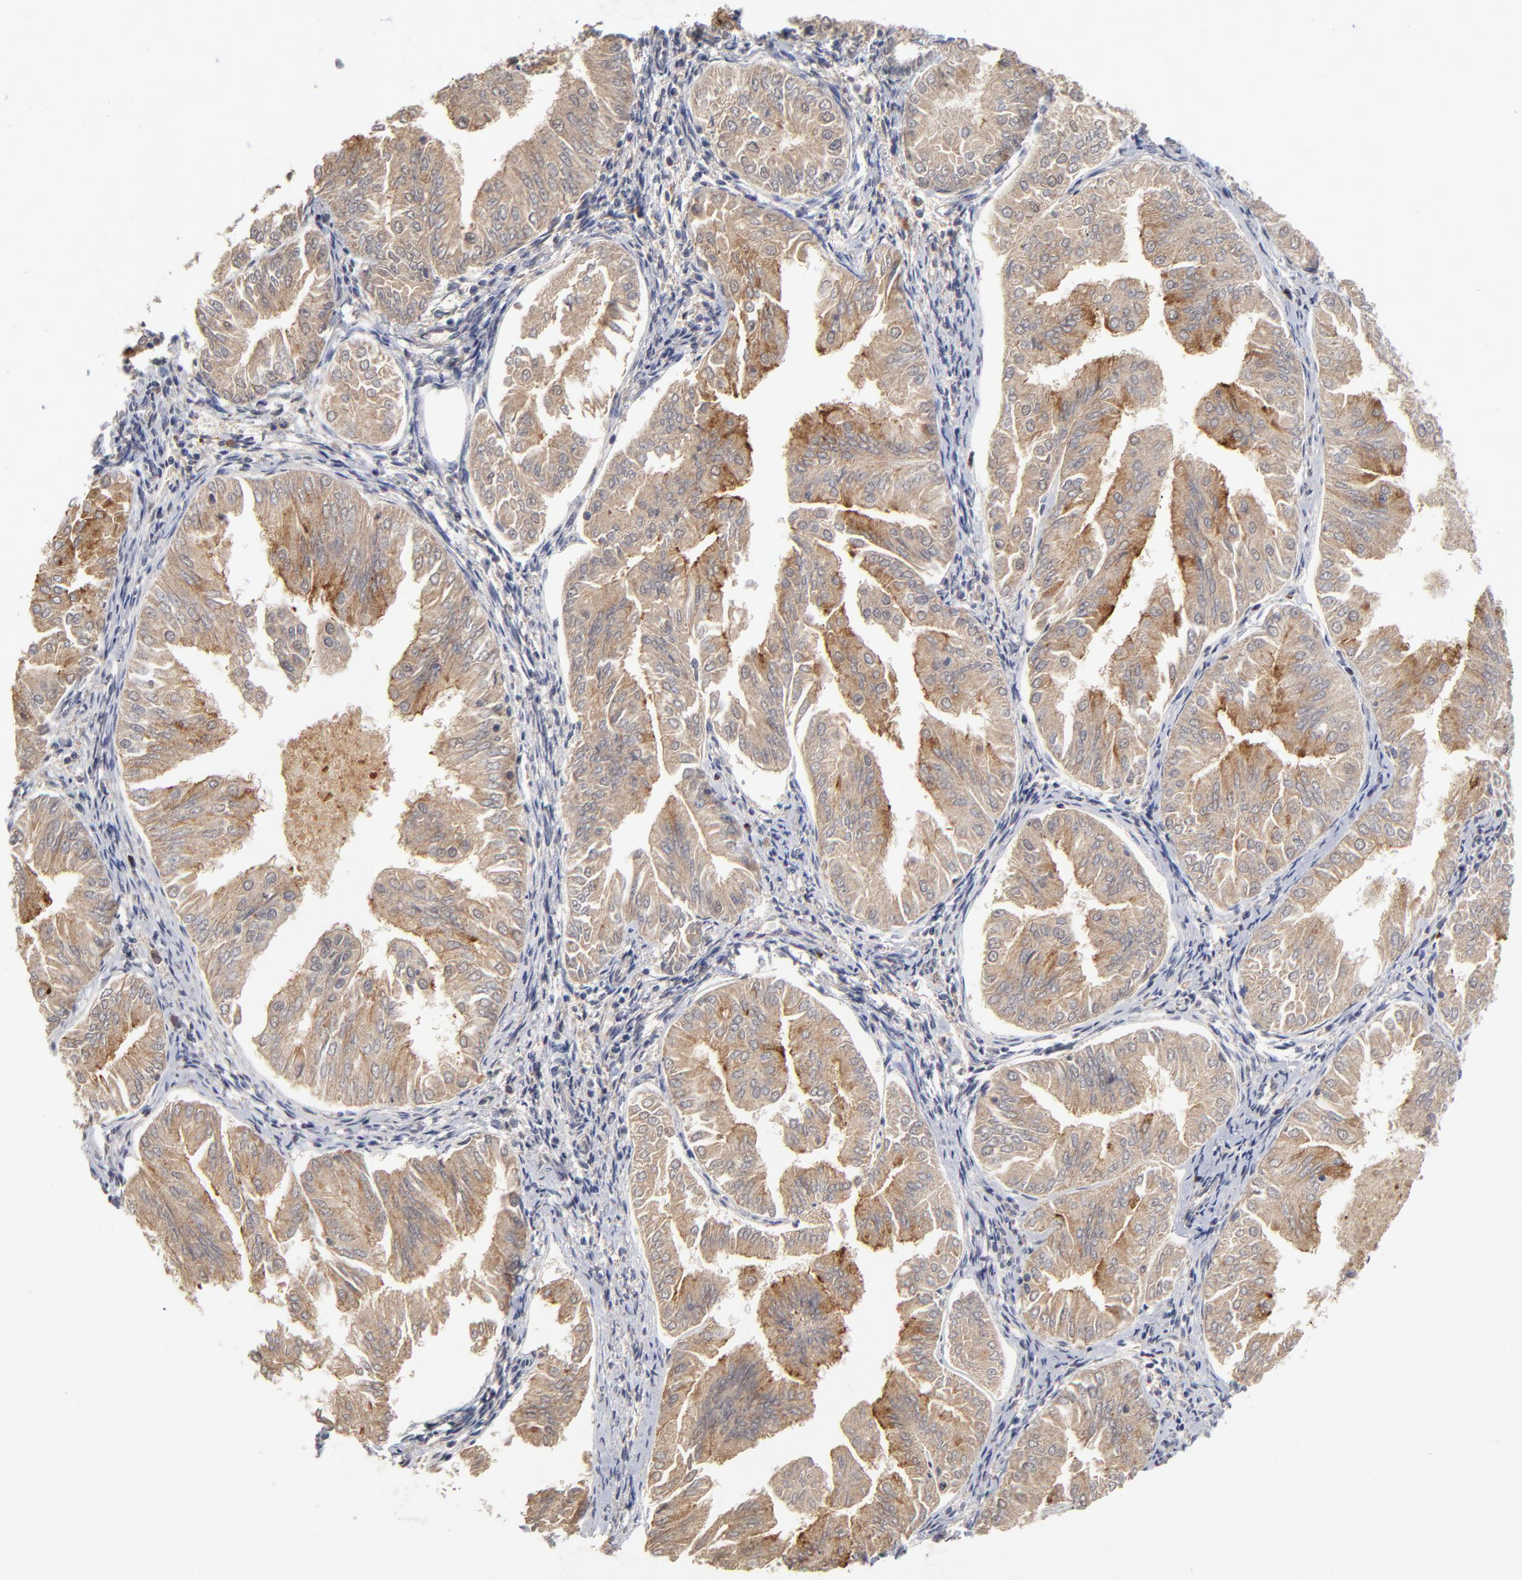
{"staining": {"intensity": "moderate", "quantity": ">75%", "location": "cytoplasmic/membranous"}, "tissue": "endometrial cancer", "cell_type": "Tumor cells", "image_type": "cancer", "snomed": [{"axis": "morphology", "description": "Adenocarcinoma, NOS"}, {"axis": "topography", "description": "Endometrium"}], "caption": "DAB (3,3'-diaminobenzidine) immunohistochemical staining of adenocarcinoma (endometrial) exhibits moderate cytoplasmic/membranous protein positivity in approximately >75% of tumor cells.", "gene": "WSB1", "patient": {"sex": "female", "age": 53}}